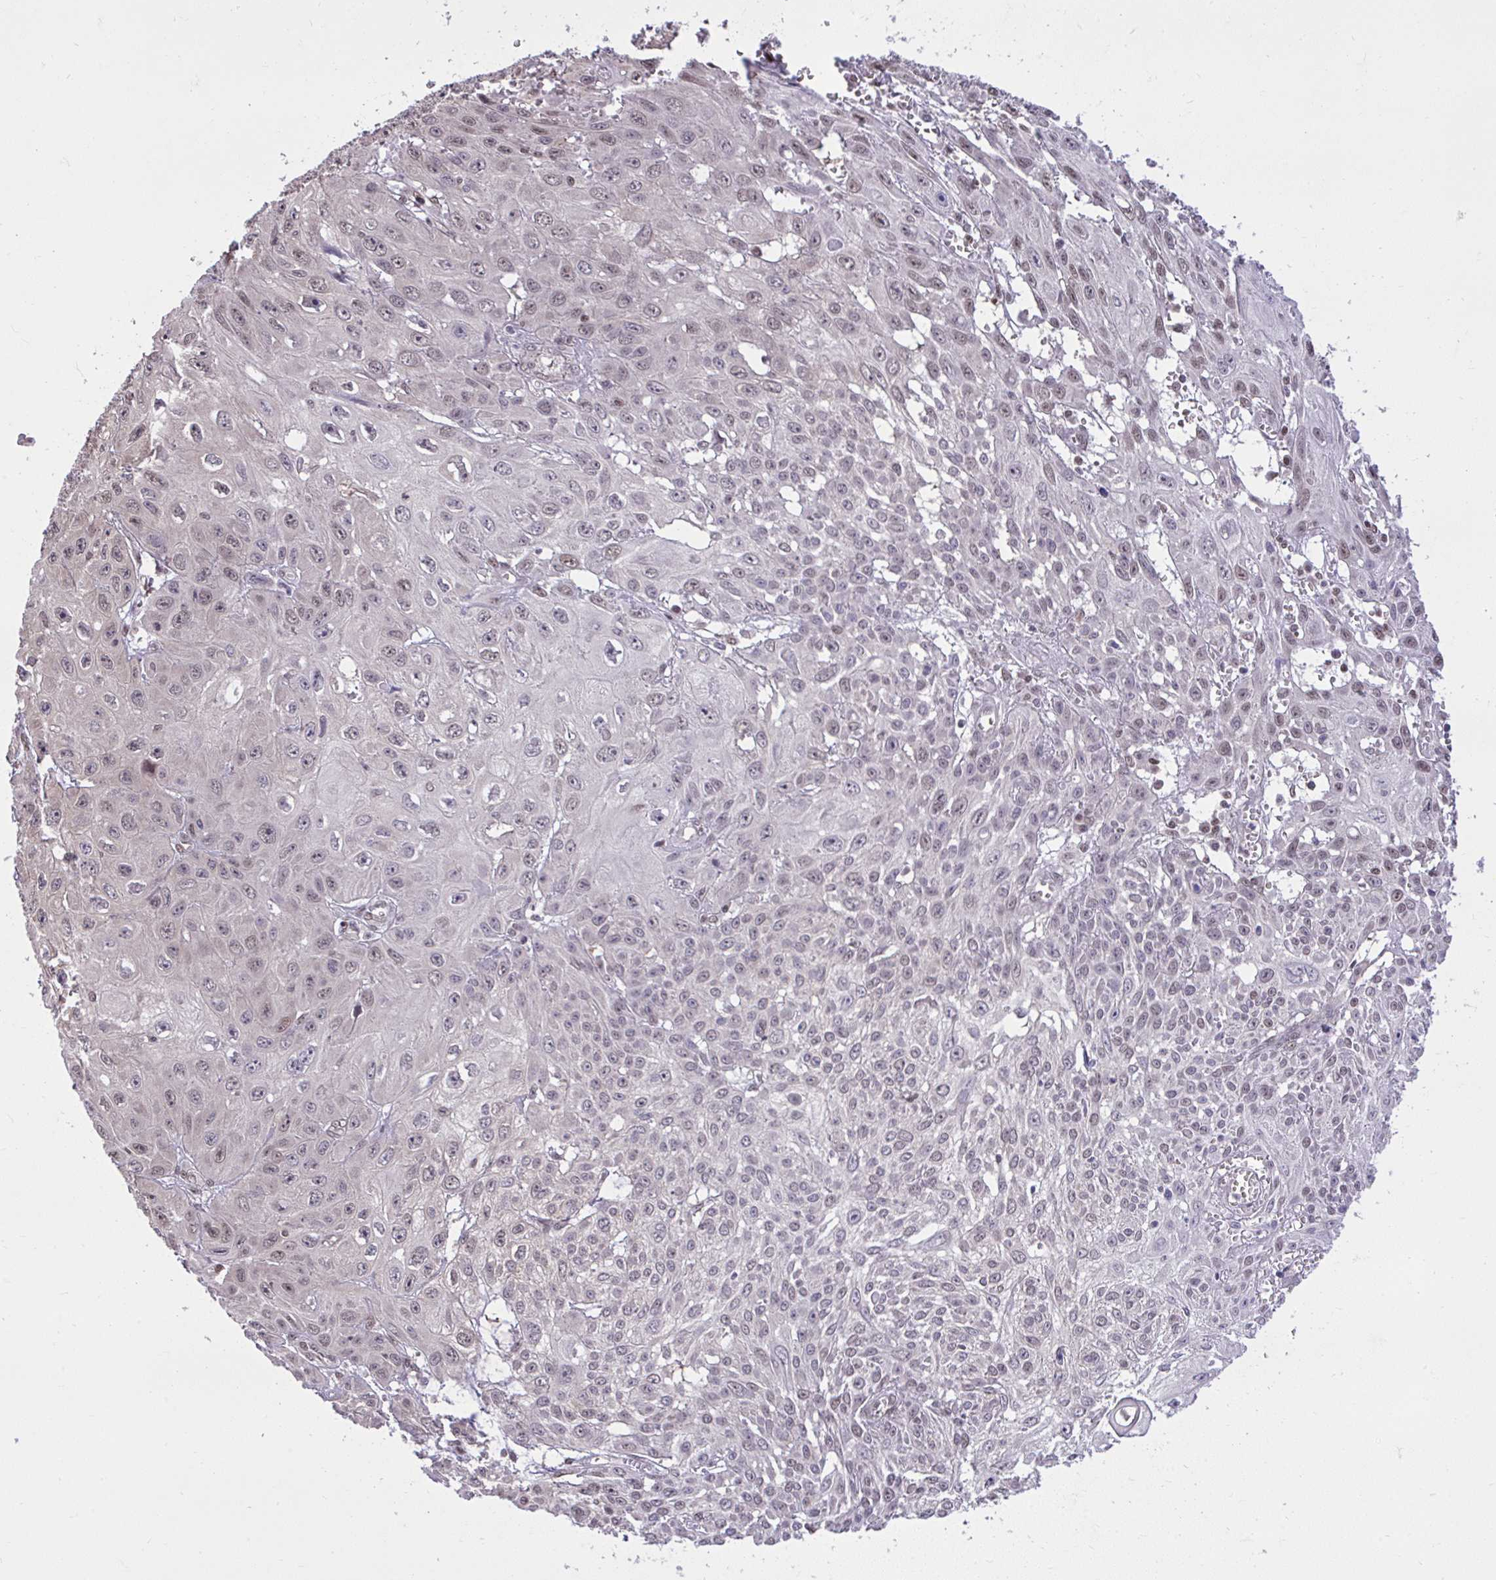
{"staining": {"intensity": "weak", "quantity": "25%-75%", "location": "nuclear"}, "tissue": "skin cancer", "cell_type": "Tumor cells", "image_type": "cancer", "snomed": [{"axis": "morphology", "description": "Squamous cell carcinoma, NOS"}, {"axis": "topography", "description": "Skin"}, {"axis": "topography", "description": "Vulva"}], "caption": "Immunohistochemical staining of human skin cancer demonstrates weak nuclear protein staining in about 25%-75% of tumor cells. (Stains: DAB (3,3'-diaminobenzidine) in brown, nuclei in blue, Microscopy: brightfield microscopy at high magnification).", "gene": "GLIS3", "patient": {"sex": "female", "age": 71}}